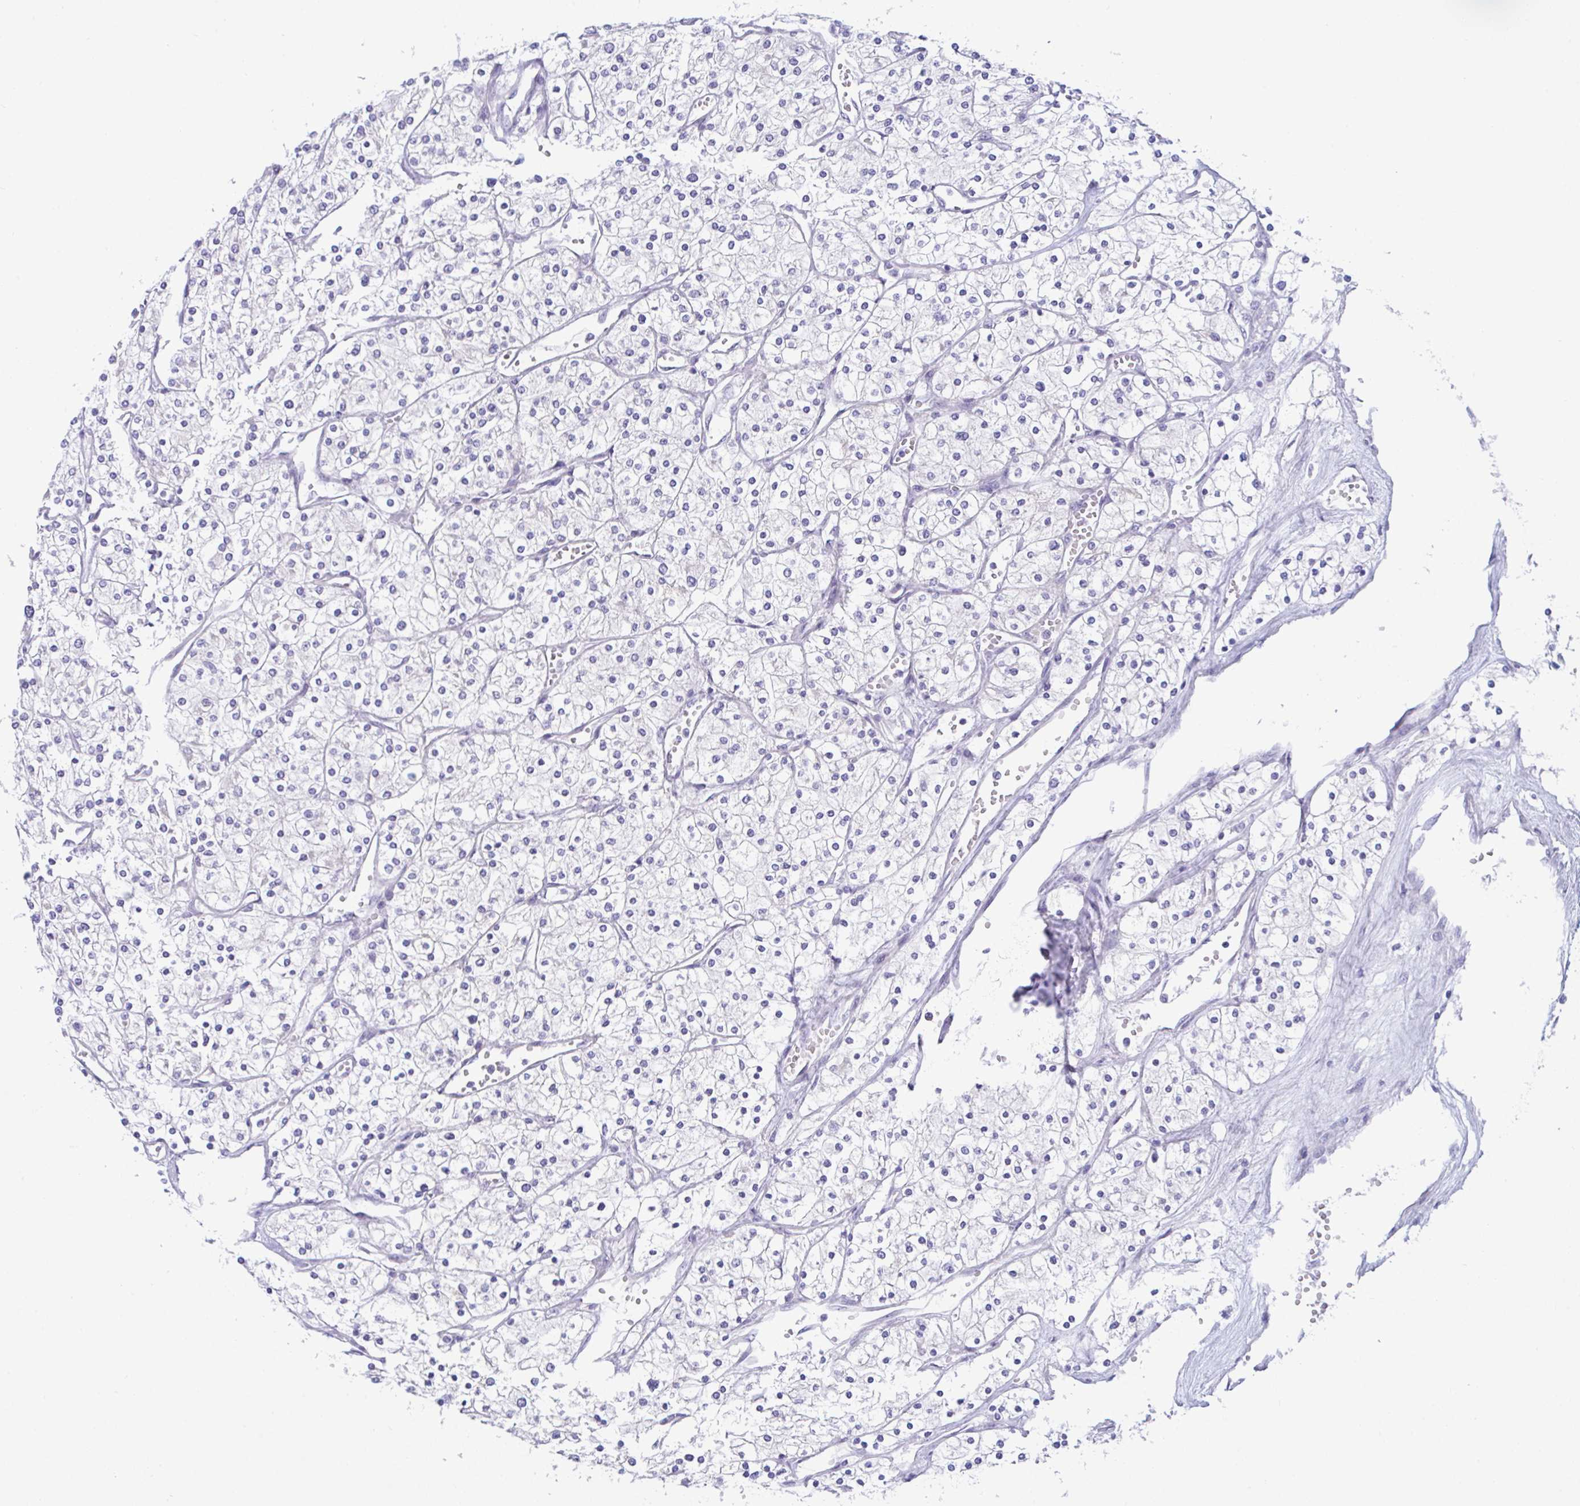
{"staining": {"intensity": "negative", "quantity": "none", "location": "none"}, "tissue": "renal cancer", "cell_type": "Tumor cells", "image_type": "cancer", "snomed": [{"axis": "morphology", "description": "Adenocarcinoma, NOS"}, {"axis": "topography", "description": "Kidney"}], "caption": "A high-resolution histopathology image shows immunohistochemistry staining of adenocarcinoma (renal), which demonstrates no significant positivity in tumor cells.", "gene": "USP35", "patient": {"sex": "male", "age": 80}}